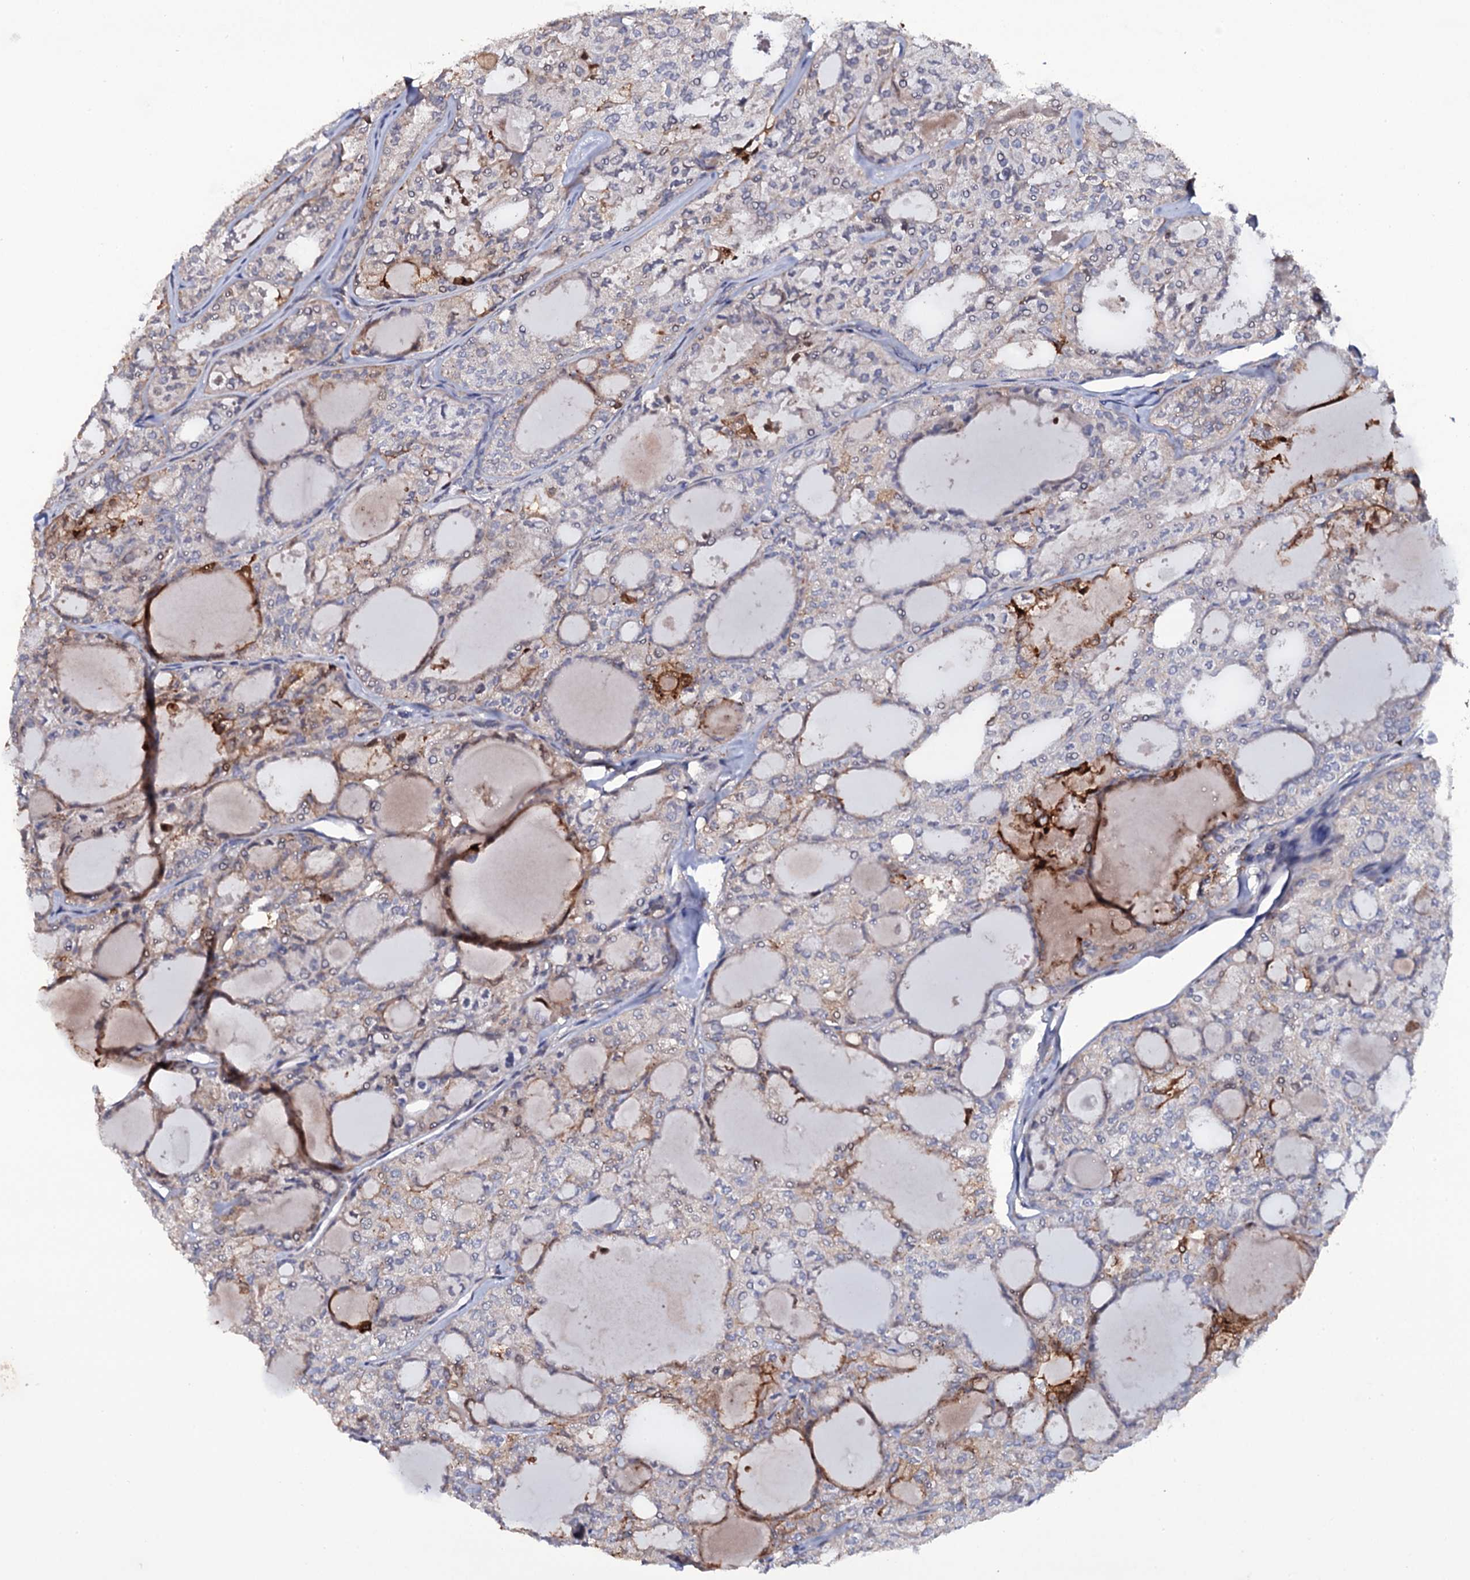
{"staining": {"intensity": "weak", "quantity": "<25%", "location": "cytoplasmic/membranous"}, "tissue": "thyroid cancer", "cell_type": "Tumor cells", "image_type": "cancer", "snomed": [{"axis": "morphology", "description": "Follicular adenoma carcinoma, NOS"}, {"axis": "topography", "description": "Thyroid gland"}], "caption": "An immunohistochemistry photomicrograph of thyroid cancer (follicular adenoma carcinoma) is shown. There is no staining in tumor cells of thyroid cancer (follicular adenoma carcinoma).", "gene": "TTC23", "patient": {"sex": "male", "age": 75}}